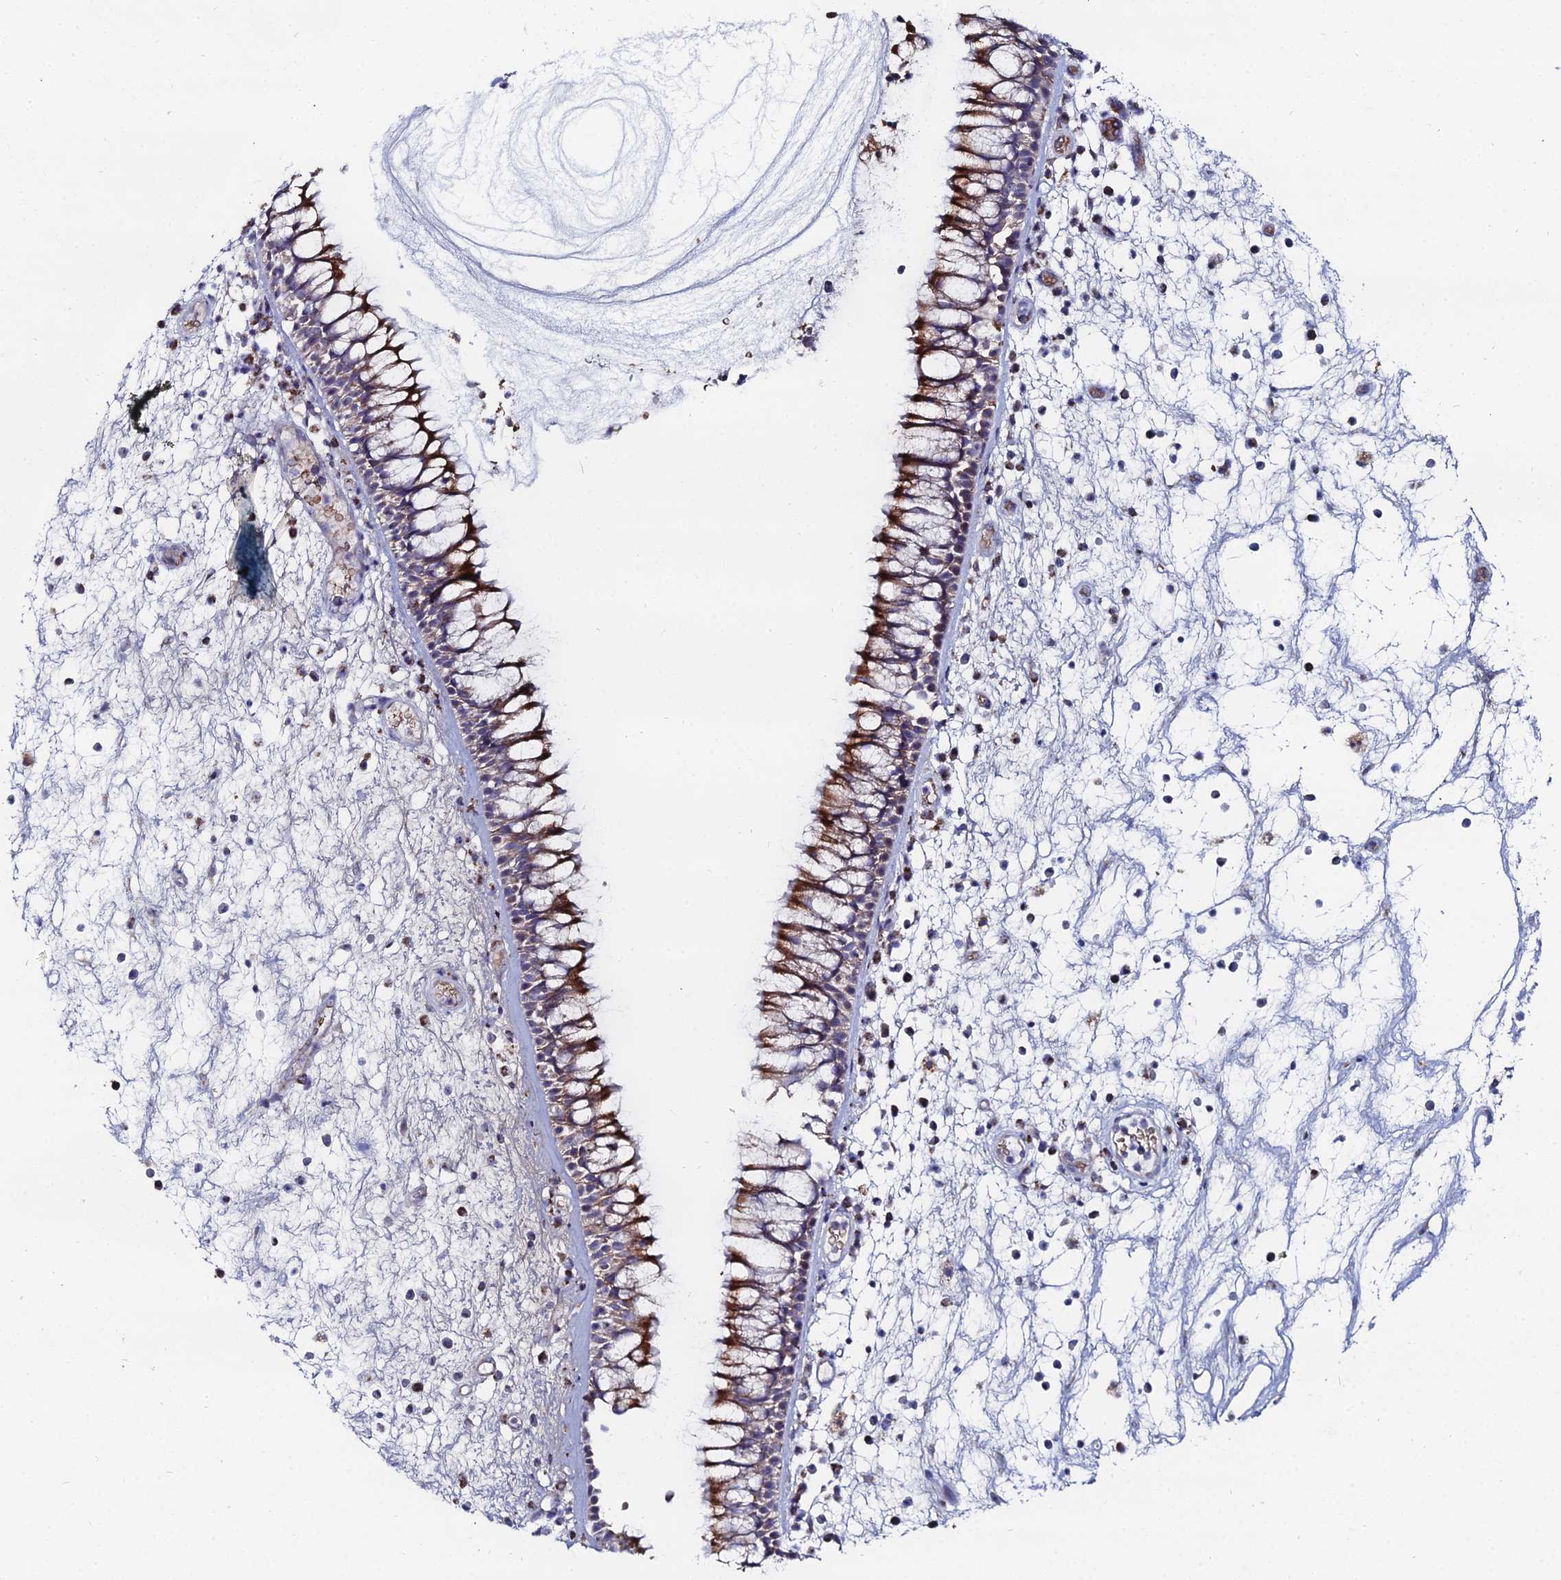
{"staining": {"intensity": "strong", "quantity": "25%-75%", "location": "cytoplasmic/membranous"}, "tissue": "nasopharynx", "cell_type": "Respiratory epithelial cells", "image_type": "normal", "snomed": [{"axis": "morphology", "description": "Normal tissue, NOS"}, {"axis": "morphology", "description": "Inflammation, NOS"}, {"axis": "morphology", "description": "Malignant melanoma, Metastatic site"}, {"axis": "topography", "description": "Nasopharynx"}], "caption": "Benign nasopharynx demonstrates strong cytoplasmic/membranous expression in approximately 25%-75% of respiratory epithelial cells.", "gene": "MPC1", "patient": {"sex": "male", "age": 70}}